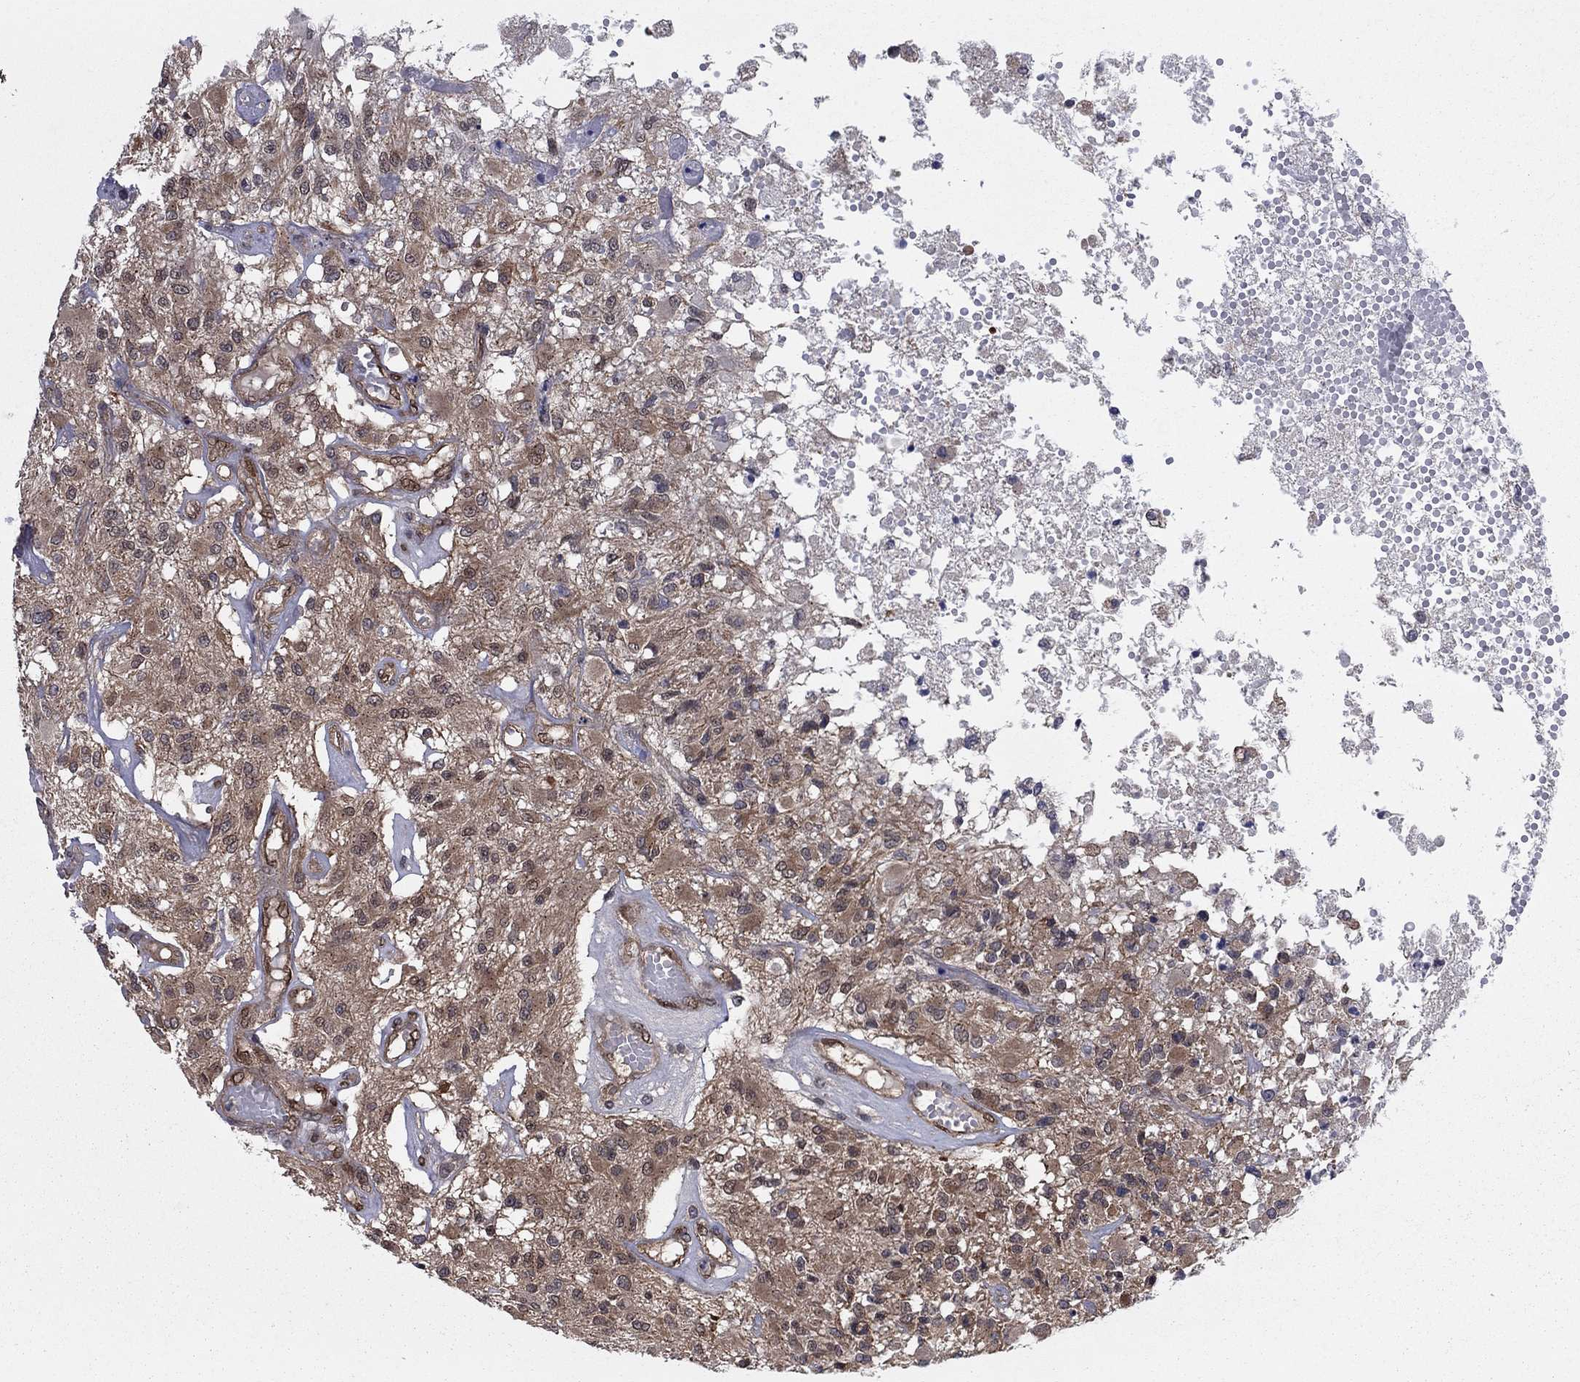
{"staining": {"intensity": "weak", "quantity": "<25%", "location": "nuclear"}, "tissue": "glioma", "cell_type": "Tumor cells", "image_type": "cancer", "snomed": [{"axis": "morphology", "description": "Glioma, malignant, High grade"}, {"axis": "topography", "description": "Brain"}], "caption": "An image of human malignant glioma (high-grade) is negative for staining in tumor cells.", "gene": "SH3RF1", "patient": {"sex": "female", "age": 63}}